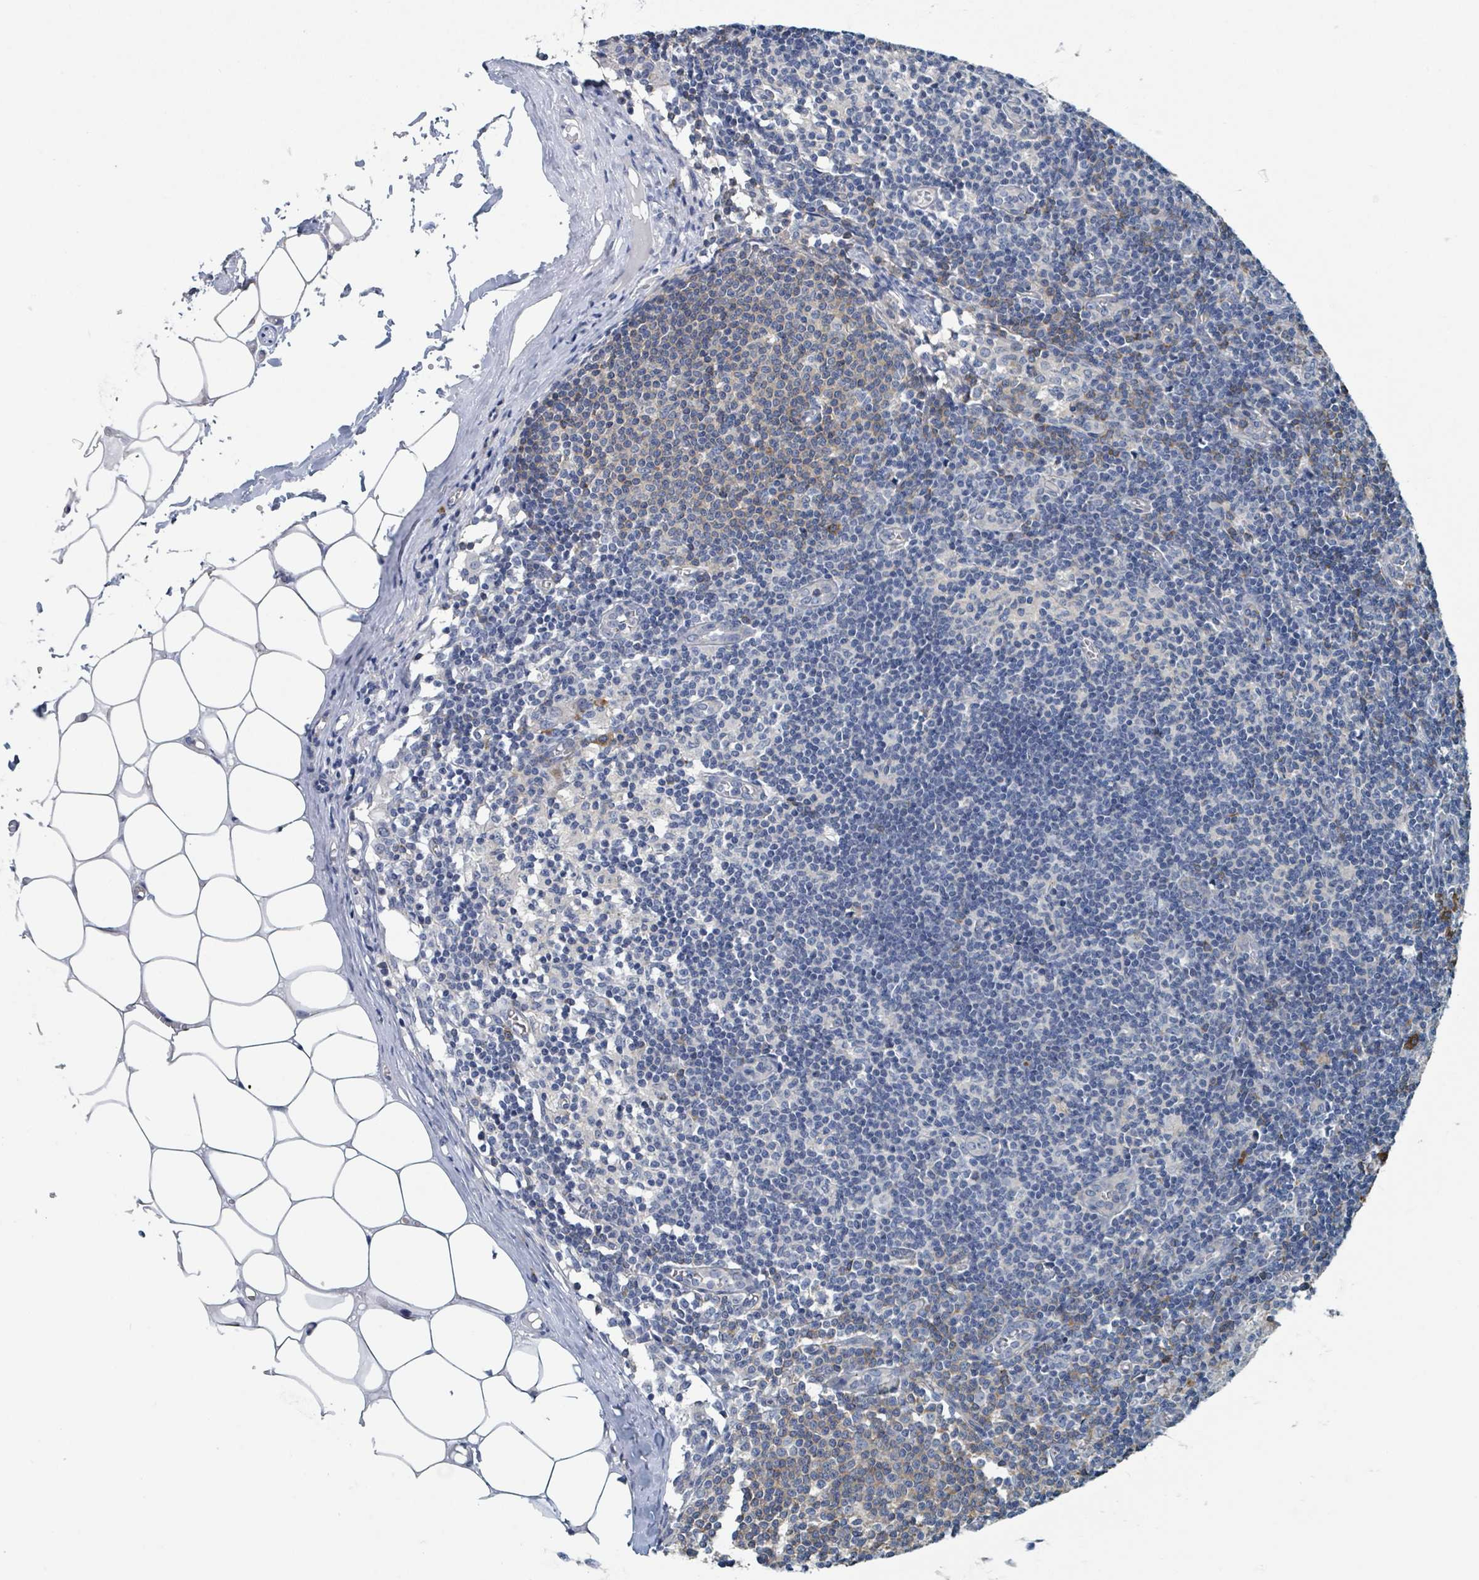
{"staining": {"intensity": "moderate", "quantity": "<25%", "location": "cytoplasmic/membranous"}, "tissue": "lymph node", "cell_type": "Germinal center cells", "image_type": "normal", "snomed": [{"axis": "morphology", "description": "Normal tissue, NOS"}, {"axis": "topography", "description": "Lymph node"}], "caption": "Normal lymph node displays moderate cytoplasmic/membranous staining in about <25% of germinal center cells.", "gene": "ANKRD55", "patient": {"sex": "female", "age": 42}}